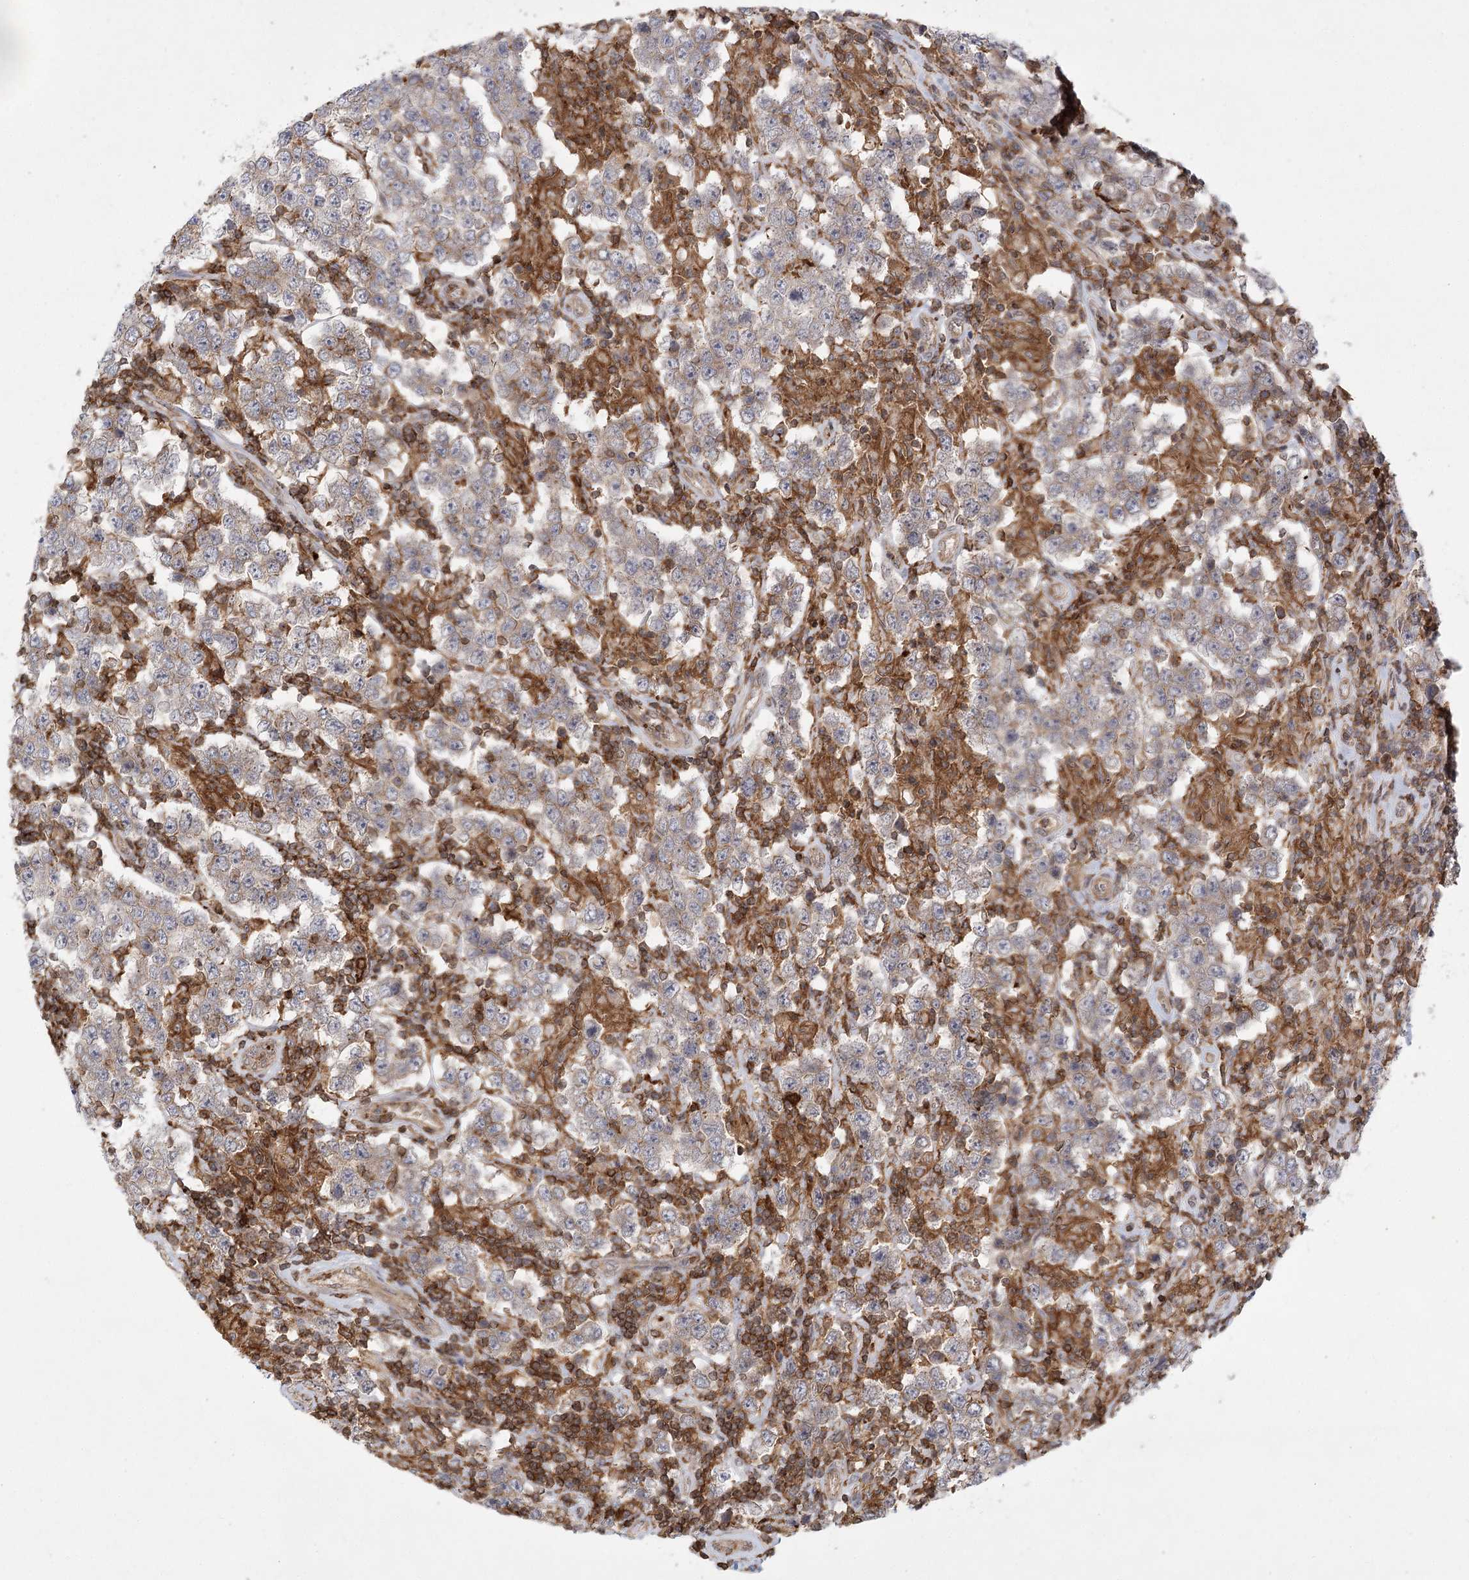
{"staining": {"intensity": "weak", "quantity": "<25%", "location": "cytoplasmic/membranous"}, "tissue": "testis cancer", "cell_type": "Tumor cells", "image_type": "cancer", "snomed": [{"axis": "morphology", "description": "Normal tissue, NOS"}, {"axis": "morphology", "description": "Urothelial carcinoma, High grade"}, {"axis": "morphology", "description": "Seminoma, NOS"}, {"axis": "morphology", "description": "Carcinoma, Embryonal, NOS"}, {"axis": "topography", "description": "Urinary bladder"}, {"axis": "topography", "description": "Testis"}], "caption": "A histopathology image of human testis cancer is negative for staining in tumor cells. (Brightfield microscopy of DAB (3,3'-diaminobenzidine) IHC at high magnification).", "gene": "MEPE", "patient": {"sex": "male", "age": 41}}